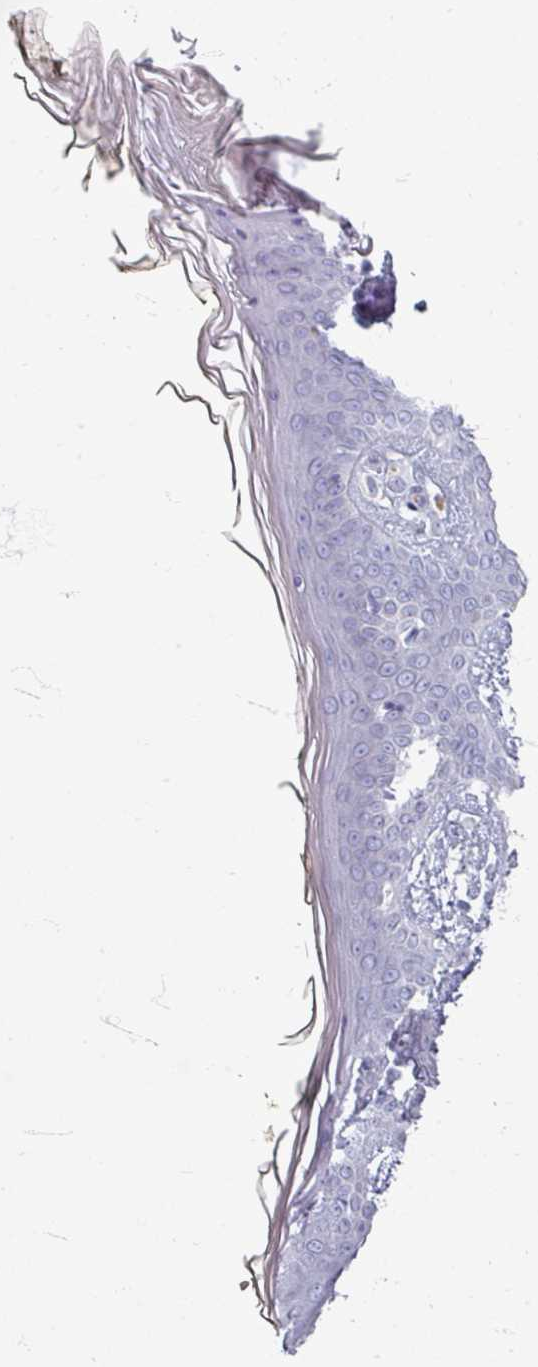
{"staining": {"intensity": "negative", "quantity": "none", "location": "none"}, "tissue": "skin", "cell_type": "Fibroblasts", "image_type": "normal", "snomed": [{"axis": "morphology", "description": "Normal tissue, NOS"}, {"axis": "topography", "description": "Skin"}], "caption": "Human skin stained for a protein using immunohistochemistry (IHC) exhibits no positivity in fibroblasts.", "gene": "ZNF878", "patient": {"sex": "female", "age": 34}}